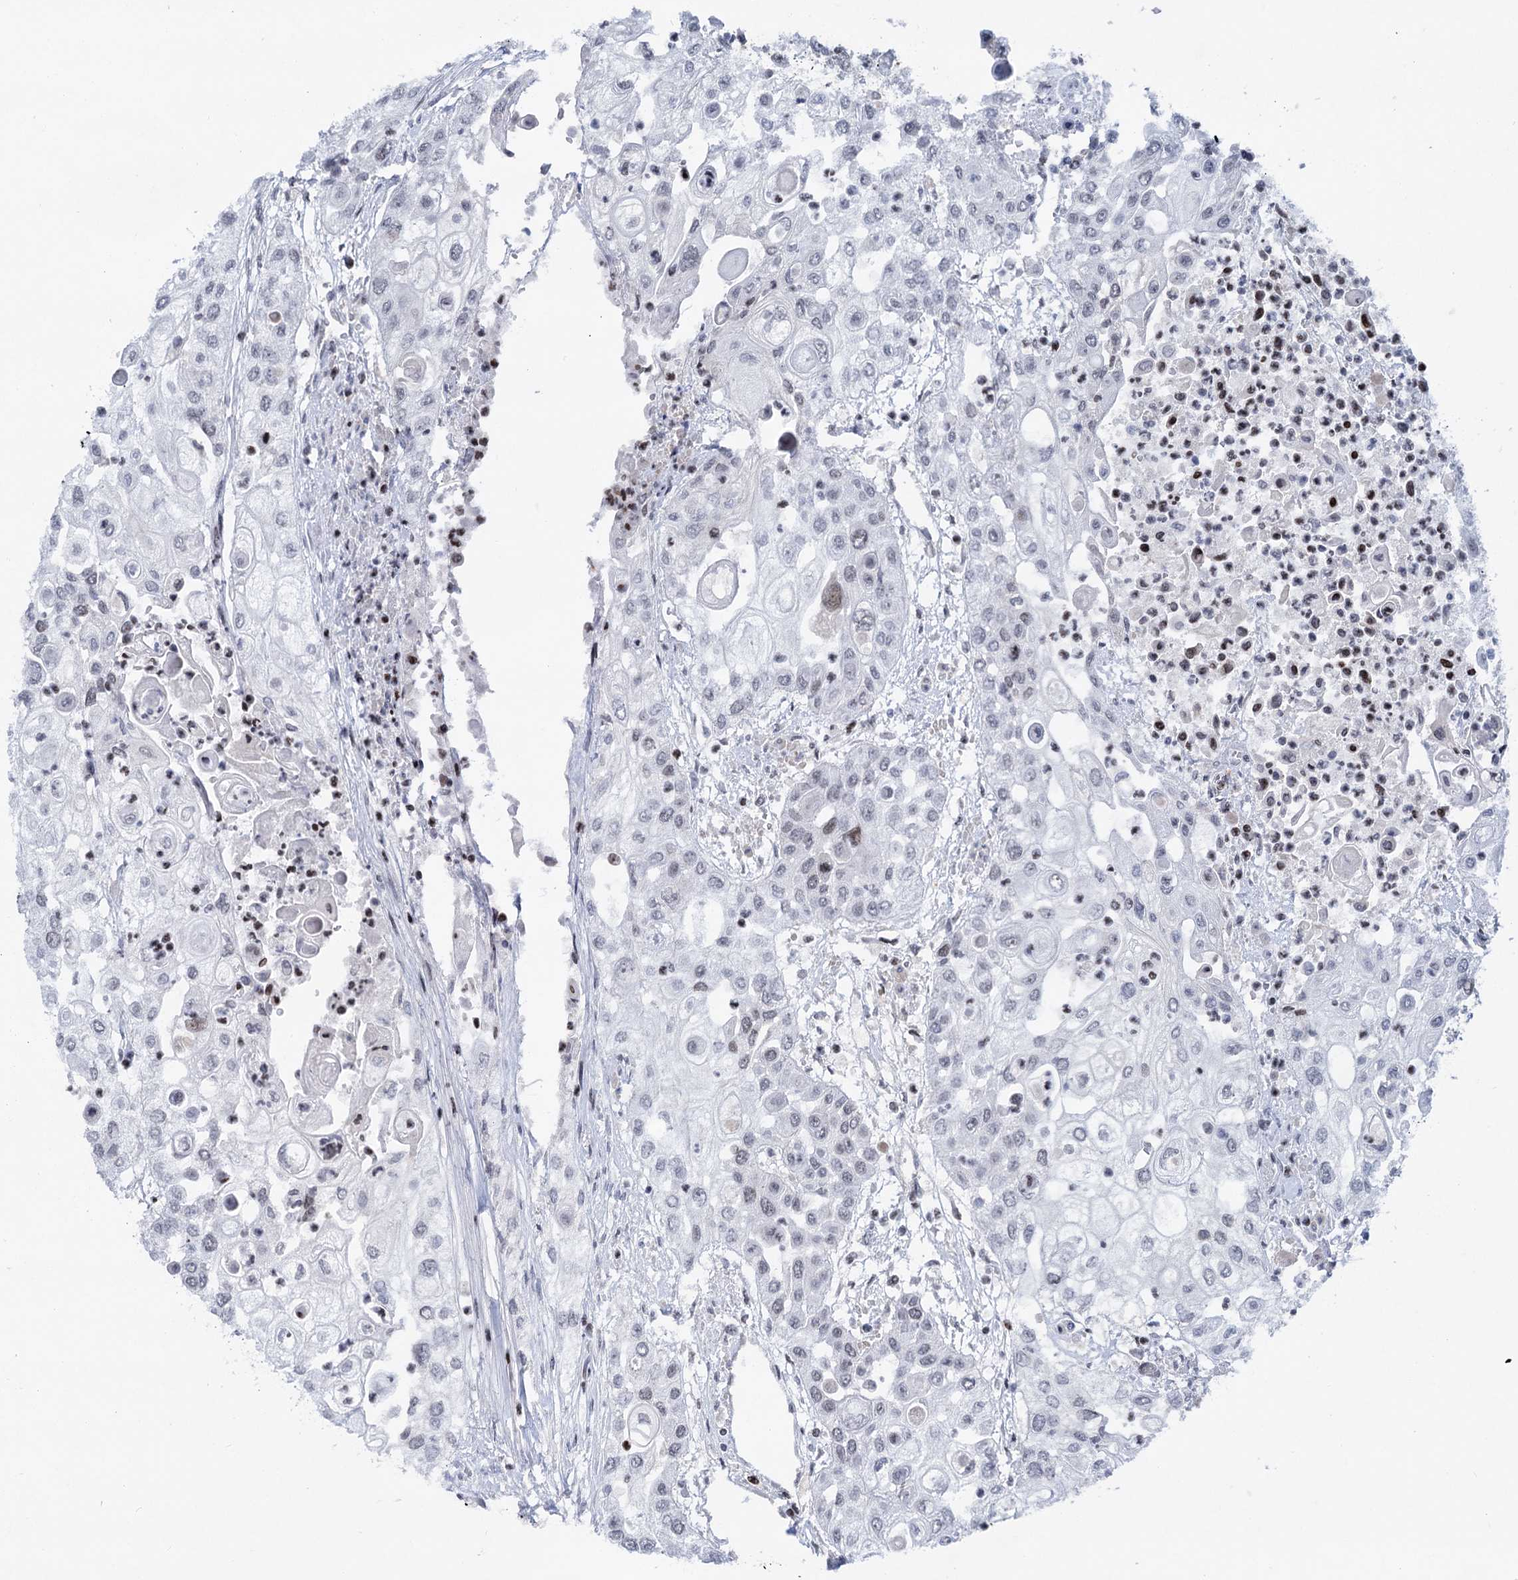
{"staining": {"intensity": "negative", "quantity": "none", "location": "none"}, "tissue": "urothelial cancer", "cell_type": "Tumor cells", "image_type": "cancer", "snomed": [{"axis": "morphology", "description": "Urothelial carcinoma, High grade"}, {"axis": "topography", "description": "Urinary bladder"}], "caption": "IHC of high-grade urothelial carcinoma shows no positivity in tumor cells.", "gene": "ZCCHC10", "patient": {"sex": "female", "age": 79}}